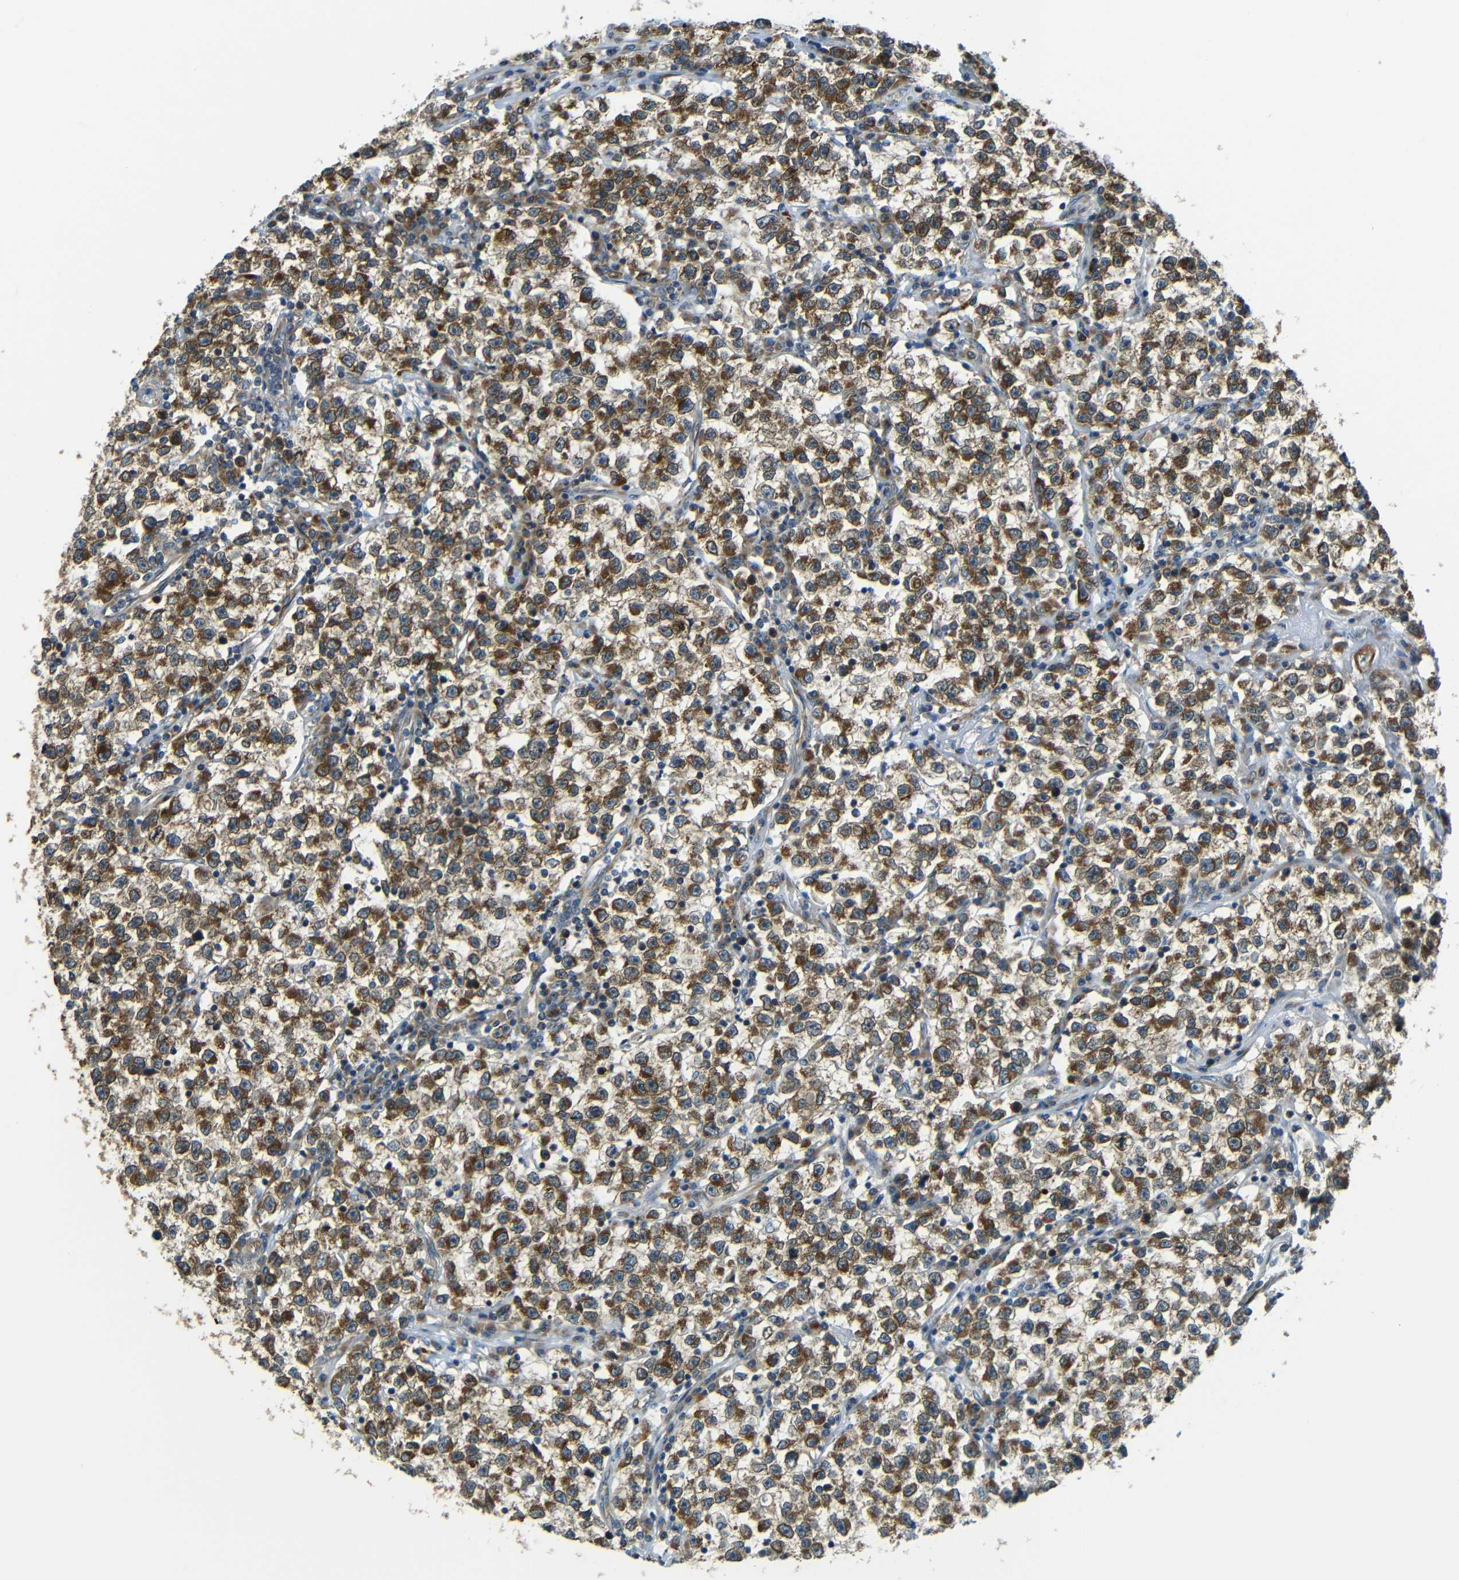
{"staining": {"intensity": "strong", "quantity": ">75%", "location": "cytoplasmic/membranous"}, "tissue": "testis cancer", "cell_type": "Tumor cells", "image_type": "cancer", "snomed": [{"axis": "morphology", "description": "Seminoma, NOS"}, {"axis": "topography", "description": "Testis"}], "caption": "Seminoma (testis) was stained to show a protein in brown. There is high levels of strong cytoplasmic/membranous expression in approximately >75% of tumor cells. The staining was performed using DAB, with brown indicating positive protein expression. Nuclei are stained blue with hematoxylin.", "gene": "VAPB", "patient": {"sex": "male", "age": 22}}